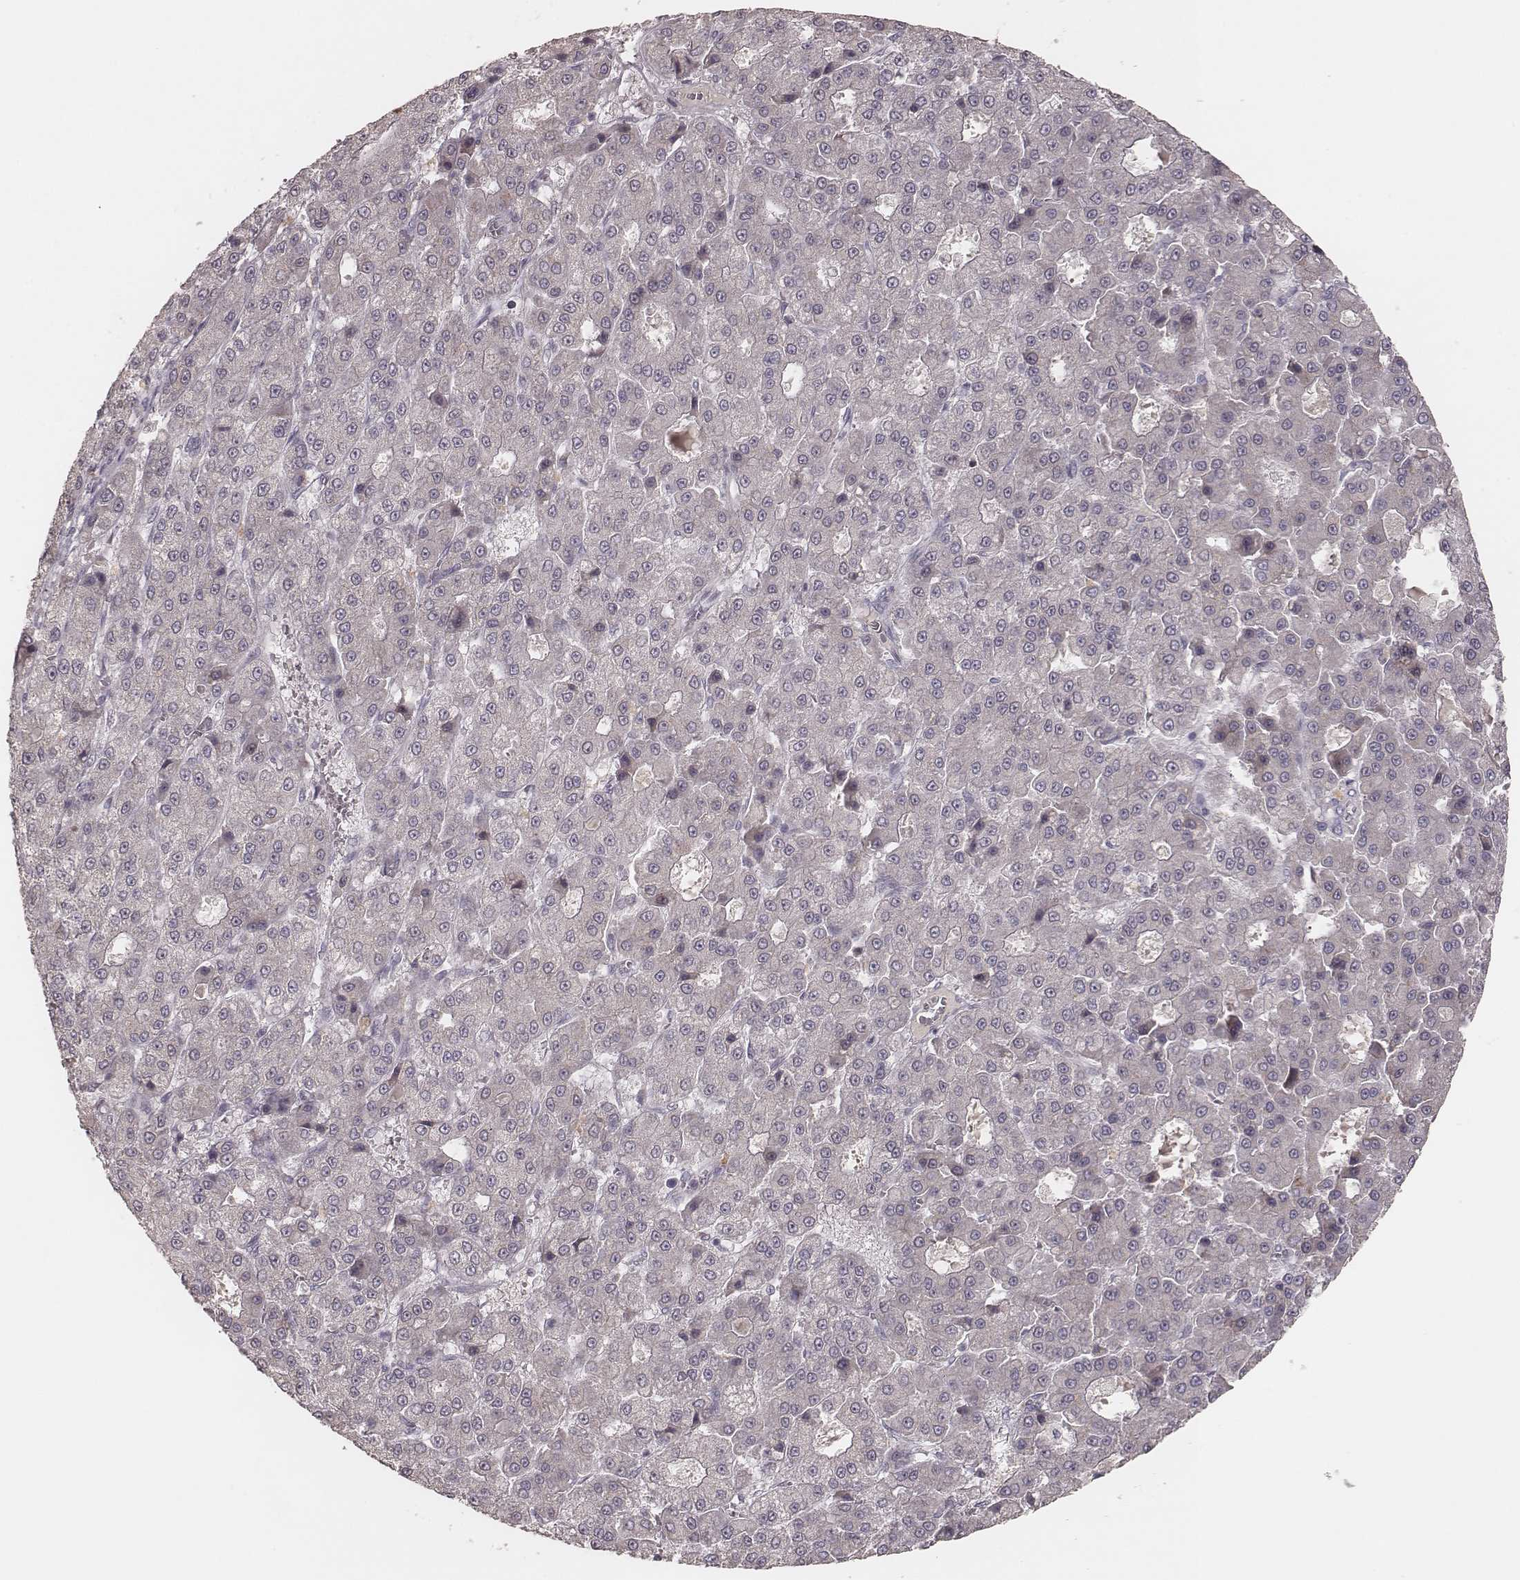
{"staining": {"intensity": "negative", "quantity": "none", "location": "none"}, "tissue": "liver cancer", "cell_type": "Tumor cells", "image_type": "cancer", "snomed": [{"axis": "morphology", "description": "Carcinoma, Hepatocellular, NOS"}, {"axis": "topography", "description": "Liver"}], "caption": "Liver hepatocellular carcinoma was stained to show a protein in brown. There is no significant expression in tumor cells. (Brightfield microscopy of DAB (3,3'-diaminobenzidine) immunohistochemistry at high magnification).", "gene": "FAM13B", "patient": {"sex": "male", "age": 70}}